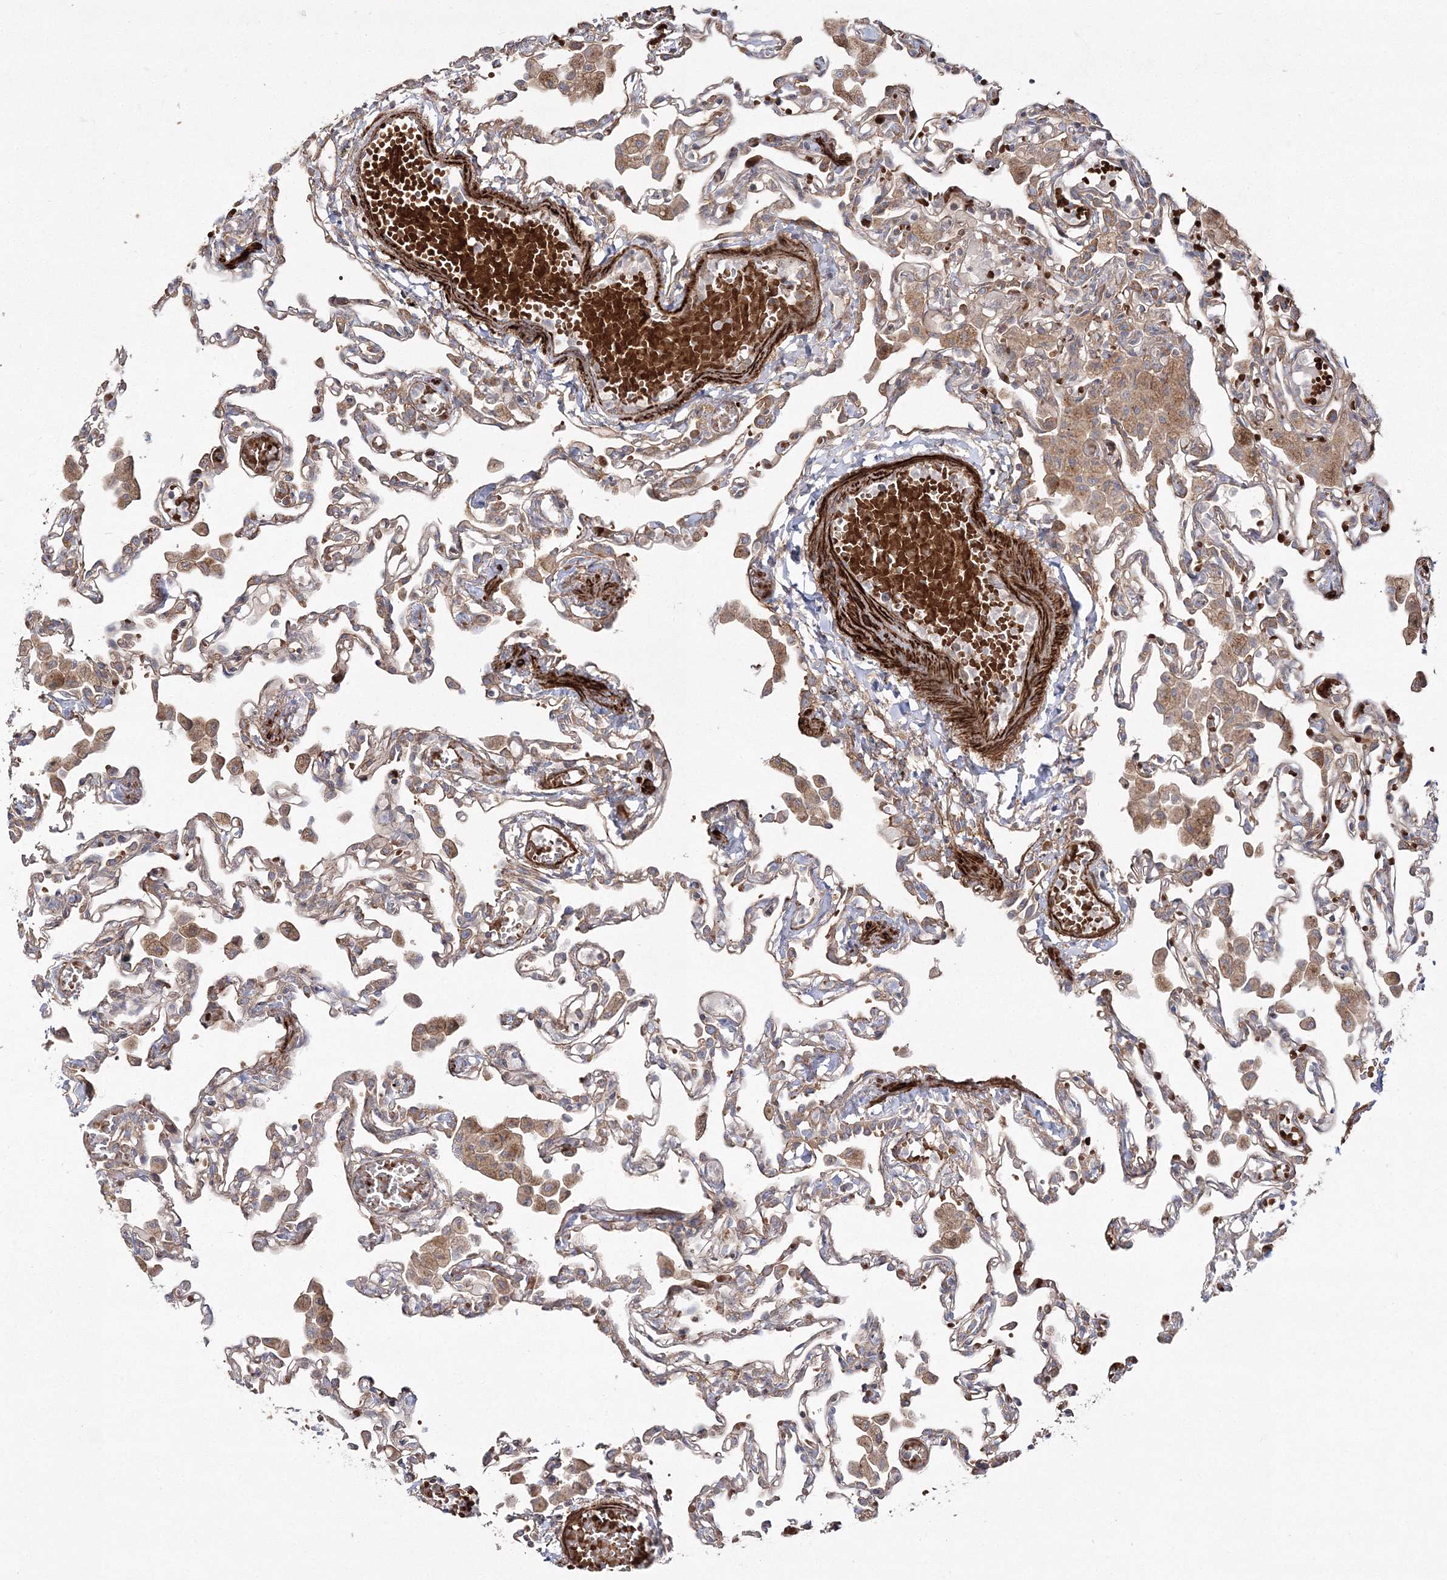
{"staining": {"intensity": "moderate", "quantity": "<25%", "location": "cytoplasmic/membranous"}, "tissue": "lung", "cell_type": "Alveolar cells", "image_type": "normal", "snomed": [{"axis": "morphology", "description": "Normal tissue, NOS"}, {"axis": "topography", "description": "Bronchus"}, {"axis": "topography", "description": "Lung"}], "caption": "Immunohistochemical staining of normal lung exhibits moderate cytoplasmic/membranous protein staining in about <25% of alveolar cells. (DAB (3,3'-diaminobenzidine) IHC, brown staining for protein, blue staining for nuclei).", "gene": "ZSWIM6", "patient": {"sex": "female", "age": 49}}